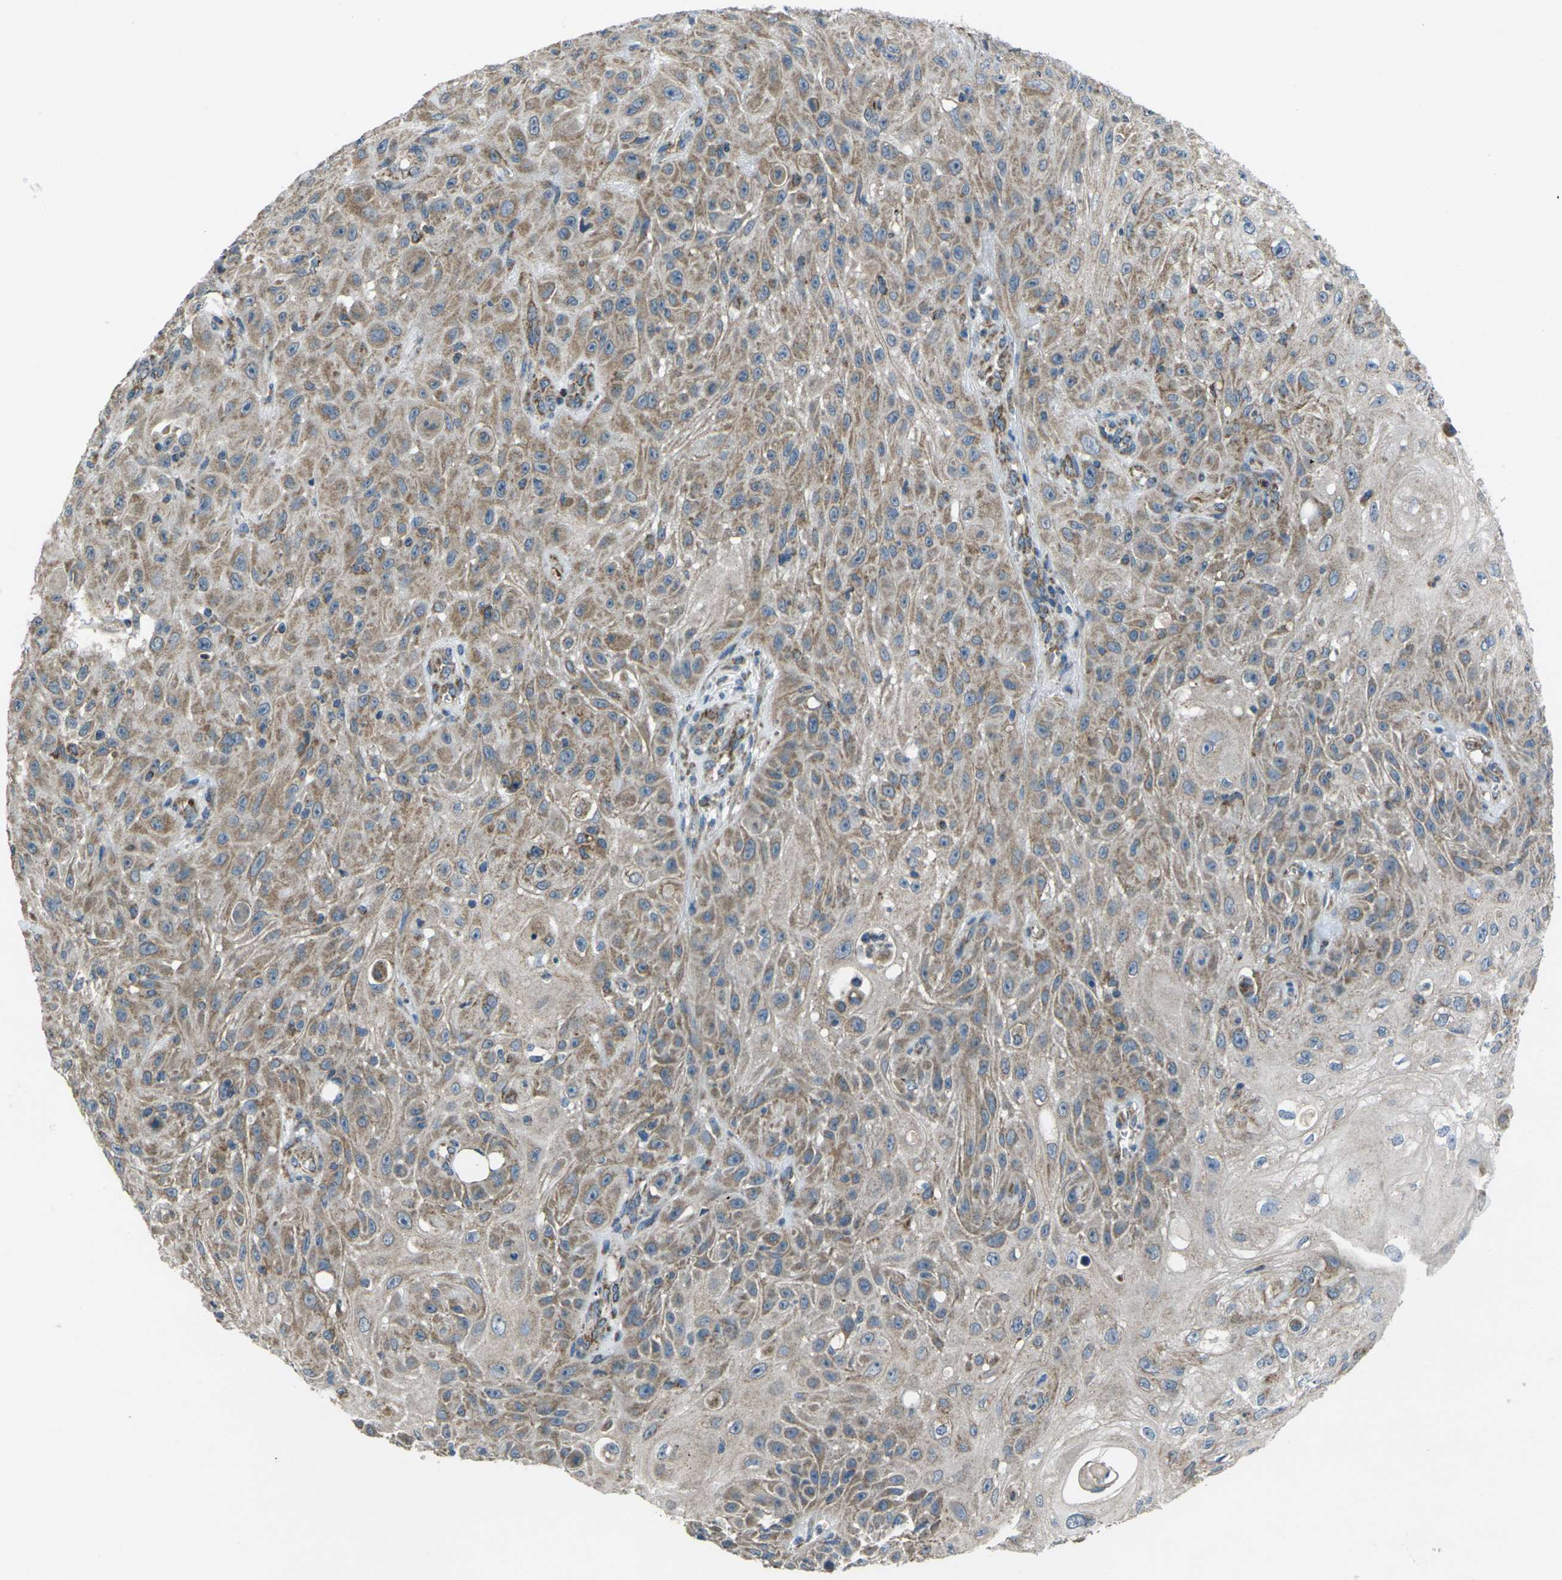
{"staining": {"intensity": "moderate", "quantity": ">75%", "location": "cytoplasmic/membranous"}, "tissue": "skin cancer", "cell_type": "Tumor cells", "image_type": "cancer", "snomed": [{"axis": "morphology", "description": "Squamous cell carcinoma, NOS"}, {"axis": "topography", "description": "Skin"}], "caption": "Moderate cytoplasmic/membranous positivity is identified in about >75% of tumor cells in squamous cell carcinoma (skin).", "gene": "TMEM120B", "patient": {"sex": "male", "age": 75}}